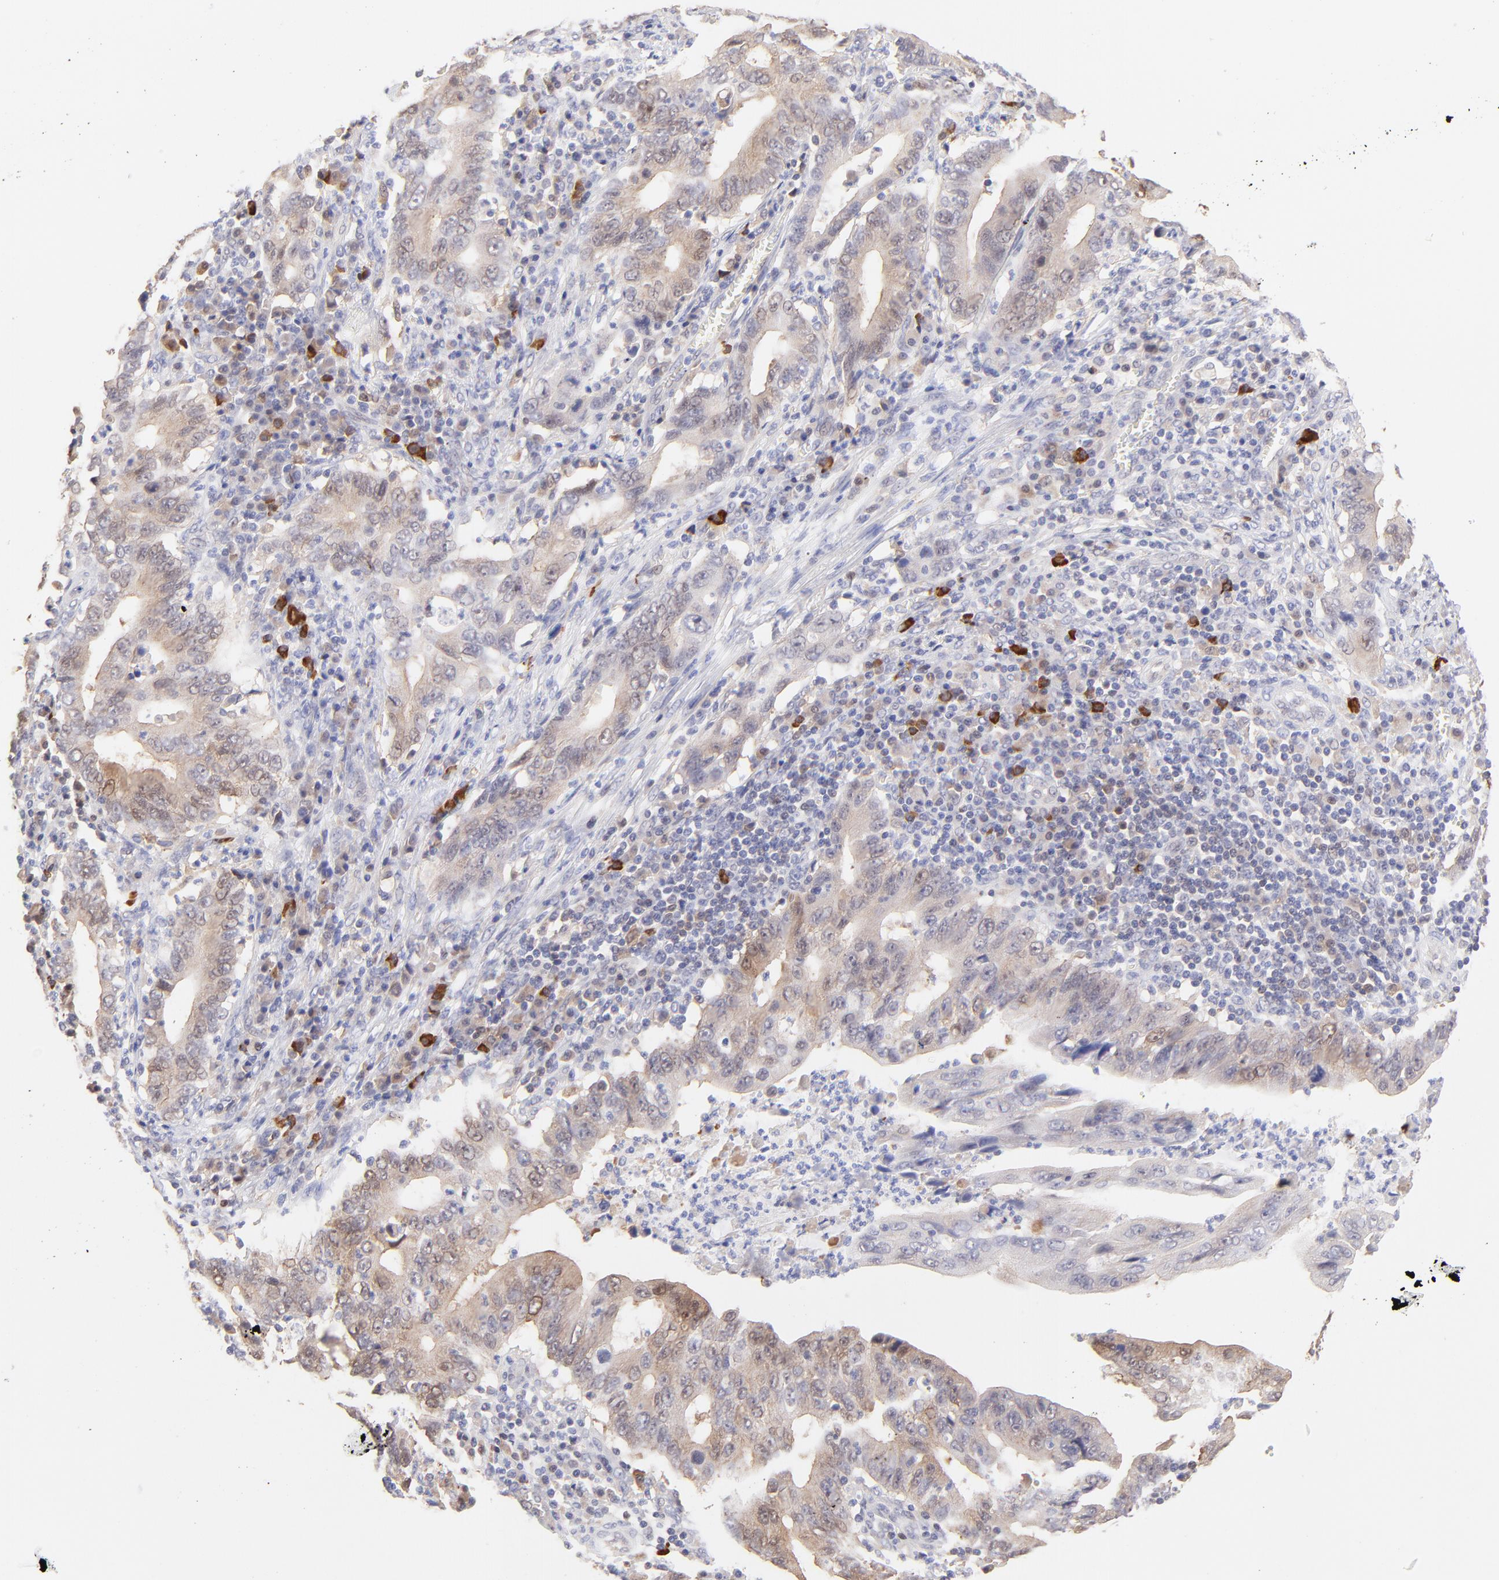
{"staining": {"intensity": "weak", "quantity": ">75%", "location": "cytoplasmic/membranous"}, "tissue": "stomach cancer", "cell_type": "Tumor cells", "image_type": "cancer", "snomed": [{"axis": "morphology", "description": "Adenocarcinoma, NOS"}, {"axis": "topography", "description": "Stomach, upper"}], "caption": "This image exhibits IHC staining of human adenocarcinoma (stomach), with low weak cytoplasmic/membranous positivity in about >75% of tumor cells.", "gene": "HYAL1", "patient": {"sex": "male", "age": 63}}